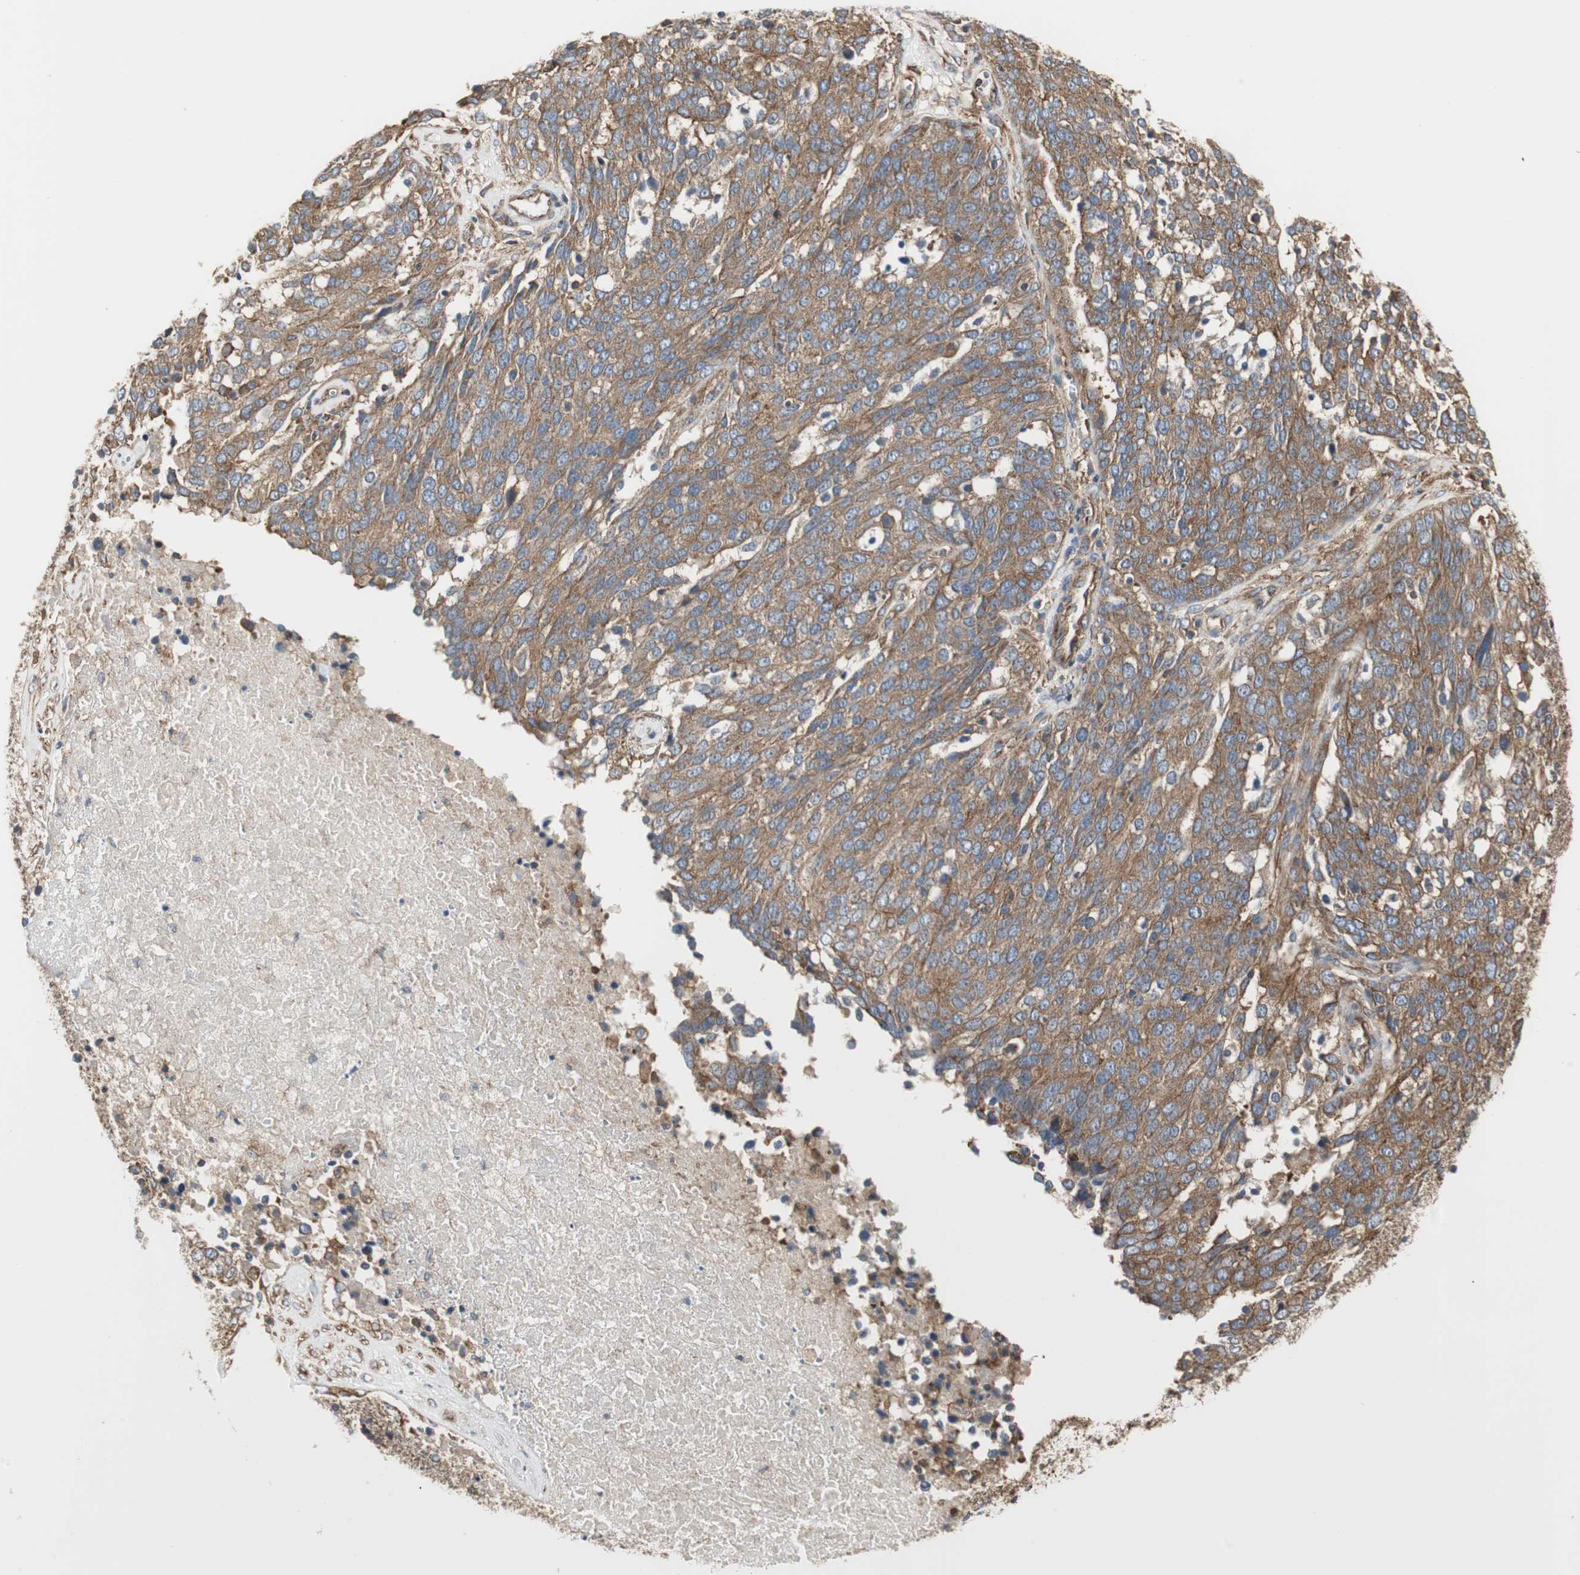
{"staining": {"intensity": "moderate", "quantity": ">75%", "location": "cytoplasmic/membranous"}, "tissue": "ovarian cancer", "cell_type": "Tumor cells", "image_type": "cancer", "snomed": [{"axis": "morphology", "description": "Cystadenocarcinoma, serous, NOS"}, {"axis": "topography", "description": "Ovary"}], "caption": "High-magnification brightfield microscopy of ovarian cancer (serous cystadenocarcinoma) stained with DAB (brown) and counterstained with hematoxylin (blue). tumor cells exhibit moderate cytoplasmic/membranous expression is present in about>75% of cells.", "gene": "H6PD", "patient": {"sex": "female", "age": 44}}